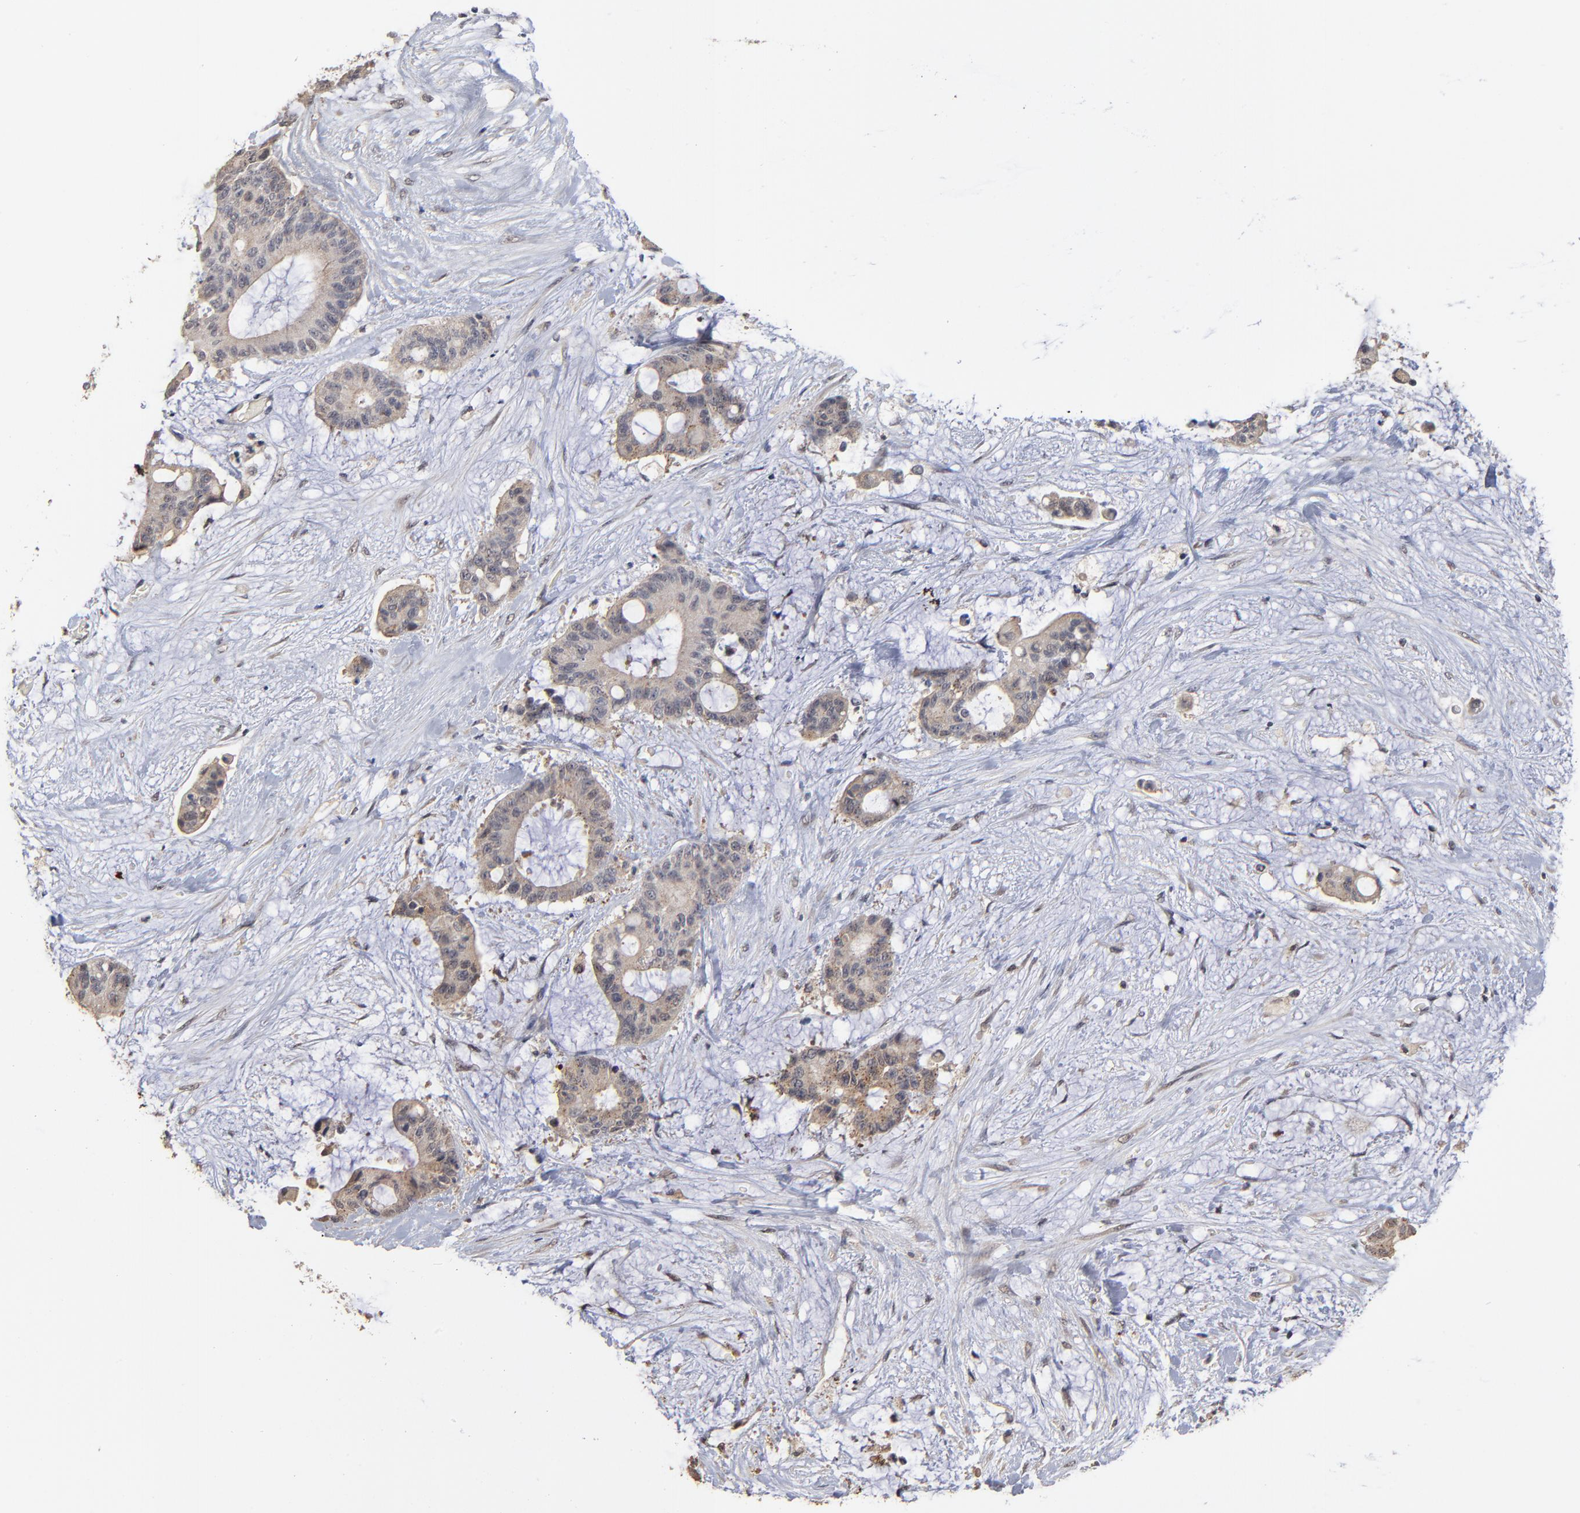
{"staining": {"intensity": "weak", "quantity": "25%-75%", "location": "cytoplasmic/membranous"}, "tissue": "liver cancer", "cell_type": "Tumor cells", "image_type": "cancer", "snomed": [{"axis": "morphology", "description": "Cholangiocarcinoma"}, {"axis": "topography", "description": "Liver"}], "caption": "DAB immunohistochemical staining of liver cancer shows weak cytoplasmic/membranous protein expression in about 25%-75% of tumor cells. (Brightfield microscopy of DAB IHC at high magnification).", "gene": "ASB8", "patient": {"sex": "female", "age": 73}}